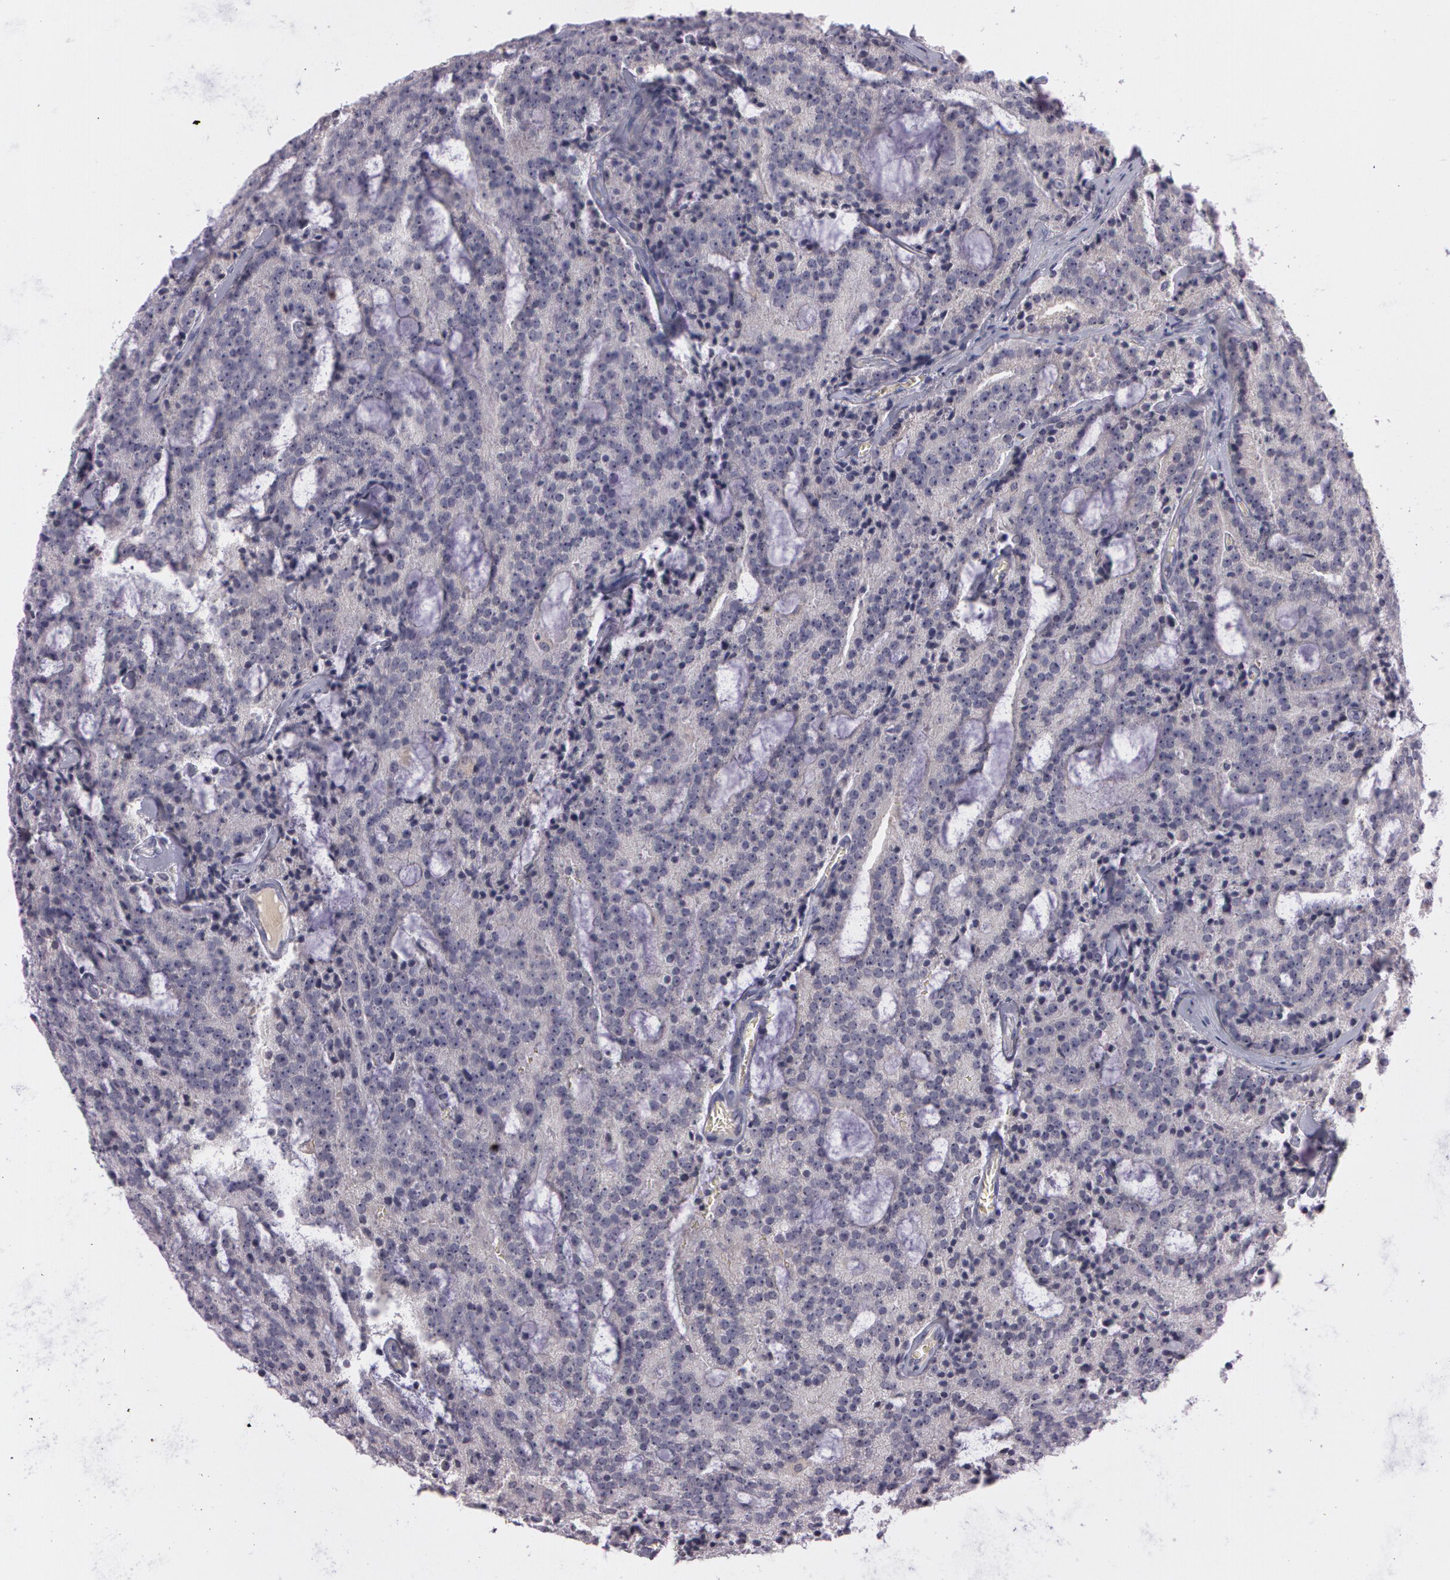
{"staining": {"intensity": "weak", "quantity": "25%-75%", "location": "cytoplasmic/membranous"}, "tissue": "prostate cancer", "cell_type": "Tumor cells", "image_type": "cancer", "snomed": [{"axis": "morphology", "description": "Adenocarcinoma, Medium grade"}, {"axis": "topography", "description": "Prostate"}], "caption": "Immunohistochemistry of human prostate cancer (medium-grade adenocarcinoma) demonstrates low levels of weak cytoplasmic/membranous staining in approximately 25%-75% of tumor cells.", "gene": "MXRA5", "patient": {"sex": "male", "age": 65}}